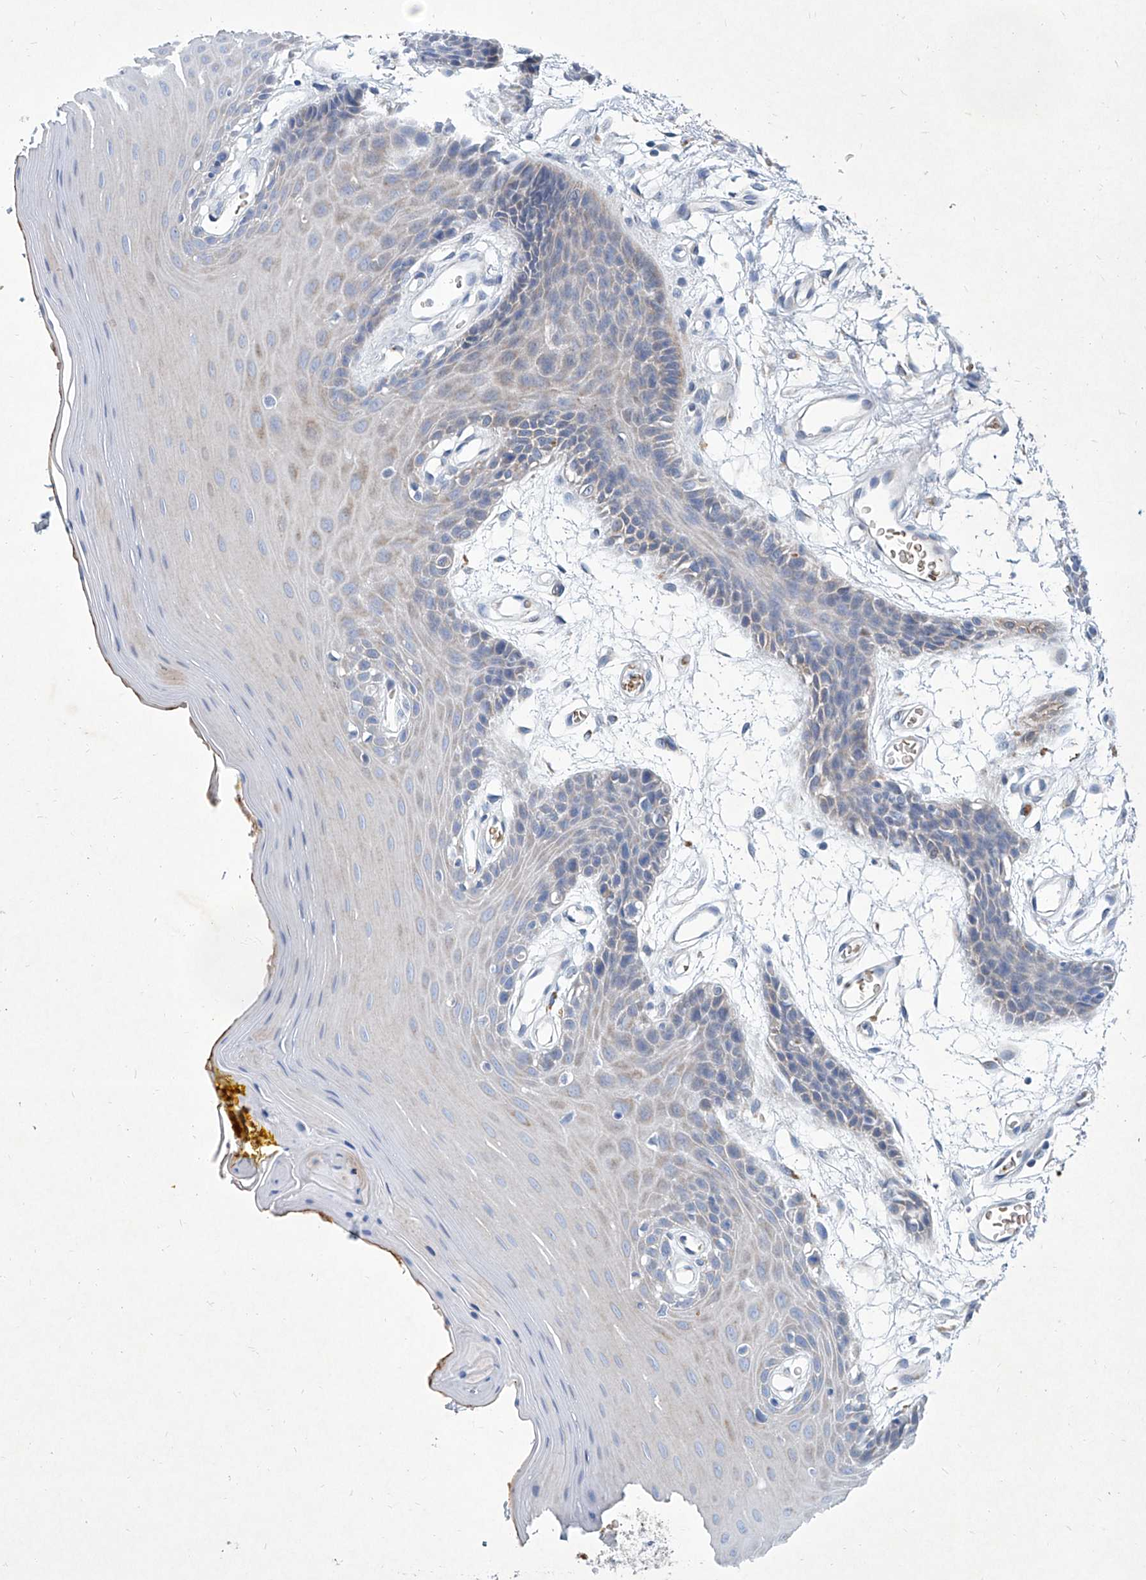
{"staining": {"intensity": "negative", "quantity": "none", "location": "none"}, "tissue": "oral mucosa", "cell_type": "Squamous epithelial cells", "image_type": "normal", "snomed": [{"axis": "morphology", "description": "Normal tissue, NOS"}, {"axis": "morphology", "description": "Squamous cell carcinoma, NOS"}, {"axis": "topography", "description": "Skeletal muscle"}, {"axis": "topography", "description": "Oral tissue"}, {"axis": "topography", "description": "Salivary gland"}, {"axis": "topography", "description": "Head-Neck"}], "caption": "This micrograph is of unremarkable oral mucosa stained with immunohistochemistry to label a protein in brown with the nuclei are counter-stained blue. There is no positivity in squamous epithelial cells. The staining is performed using DAB brown chromogen with nuclei counter-stained in using hematoxylin.", "gene": "FPR2", "patient": {"sex": "male", "age": 54}}